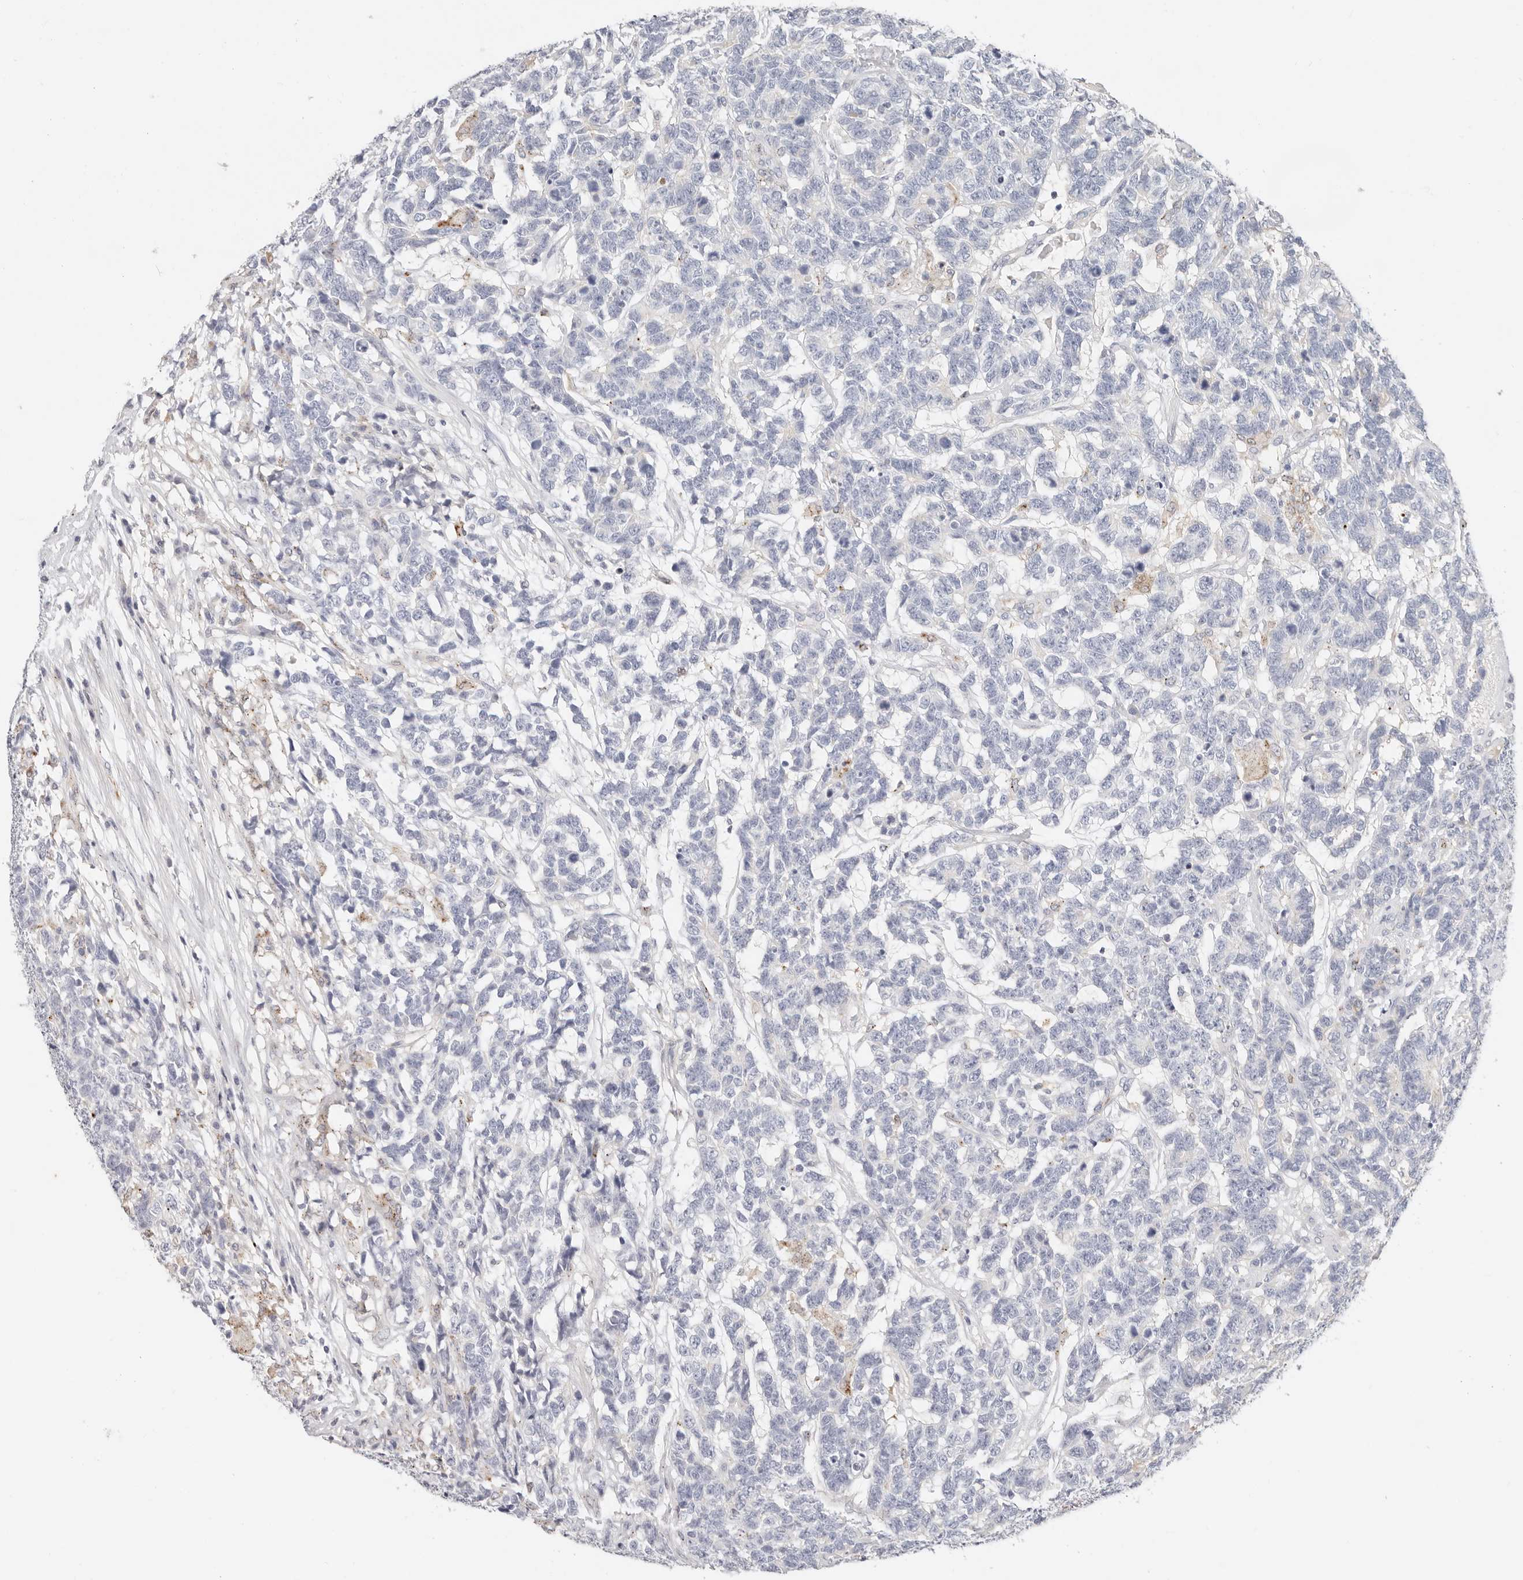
{"staining": {"intensity": "negative", "quantity": "none", "location": "none"}, "tissue": "testis cancer", "cell_type": "Tumor cells", "image_type": "cancer", "snomed": [{"axis": "morphology", "description": "Carcinoma, Embryonal, NOS"}, {"axis": "topography", "description": "Testis"}], "caption": "Immunohistochemistry micrograph of neoplastic tissue: human testis cancer stained with DAB demonstrates no significant protein staining in tumor cells. Brightfield microscopy of immunohistochemistry stained with DAB (3,3'-diaminobenzidine) (brown) and hematoxylin (blue), captured at high magnification.", "gene": "ZRANB1", "patient": {"sex": "male", "age": 26}}